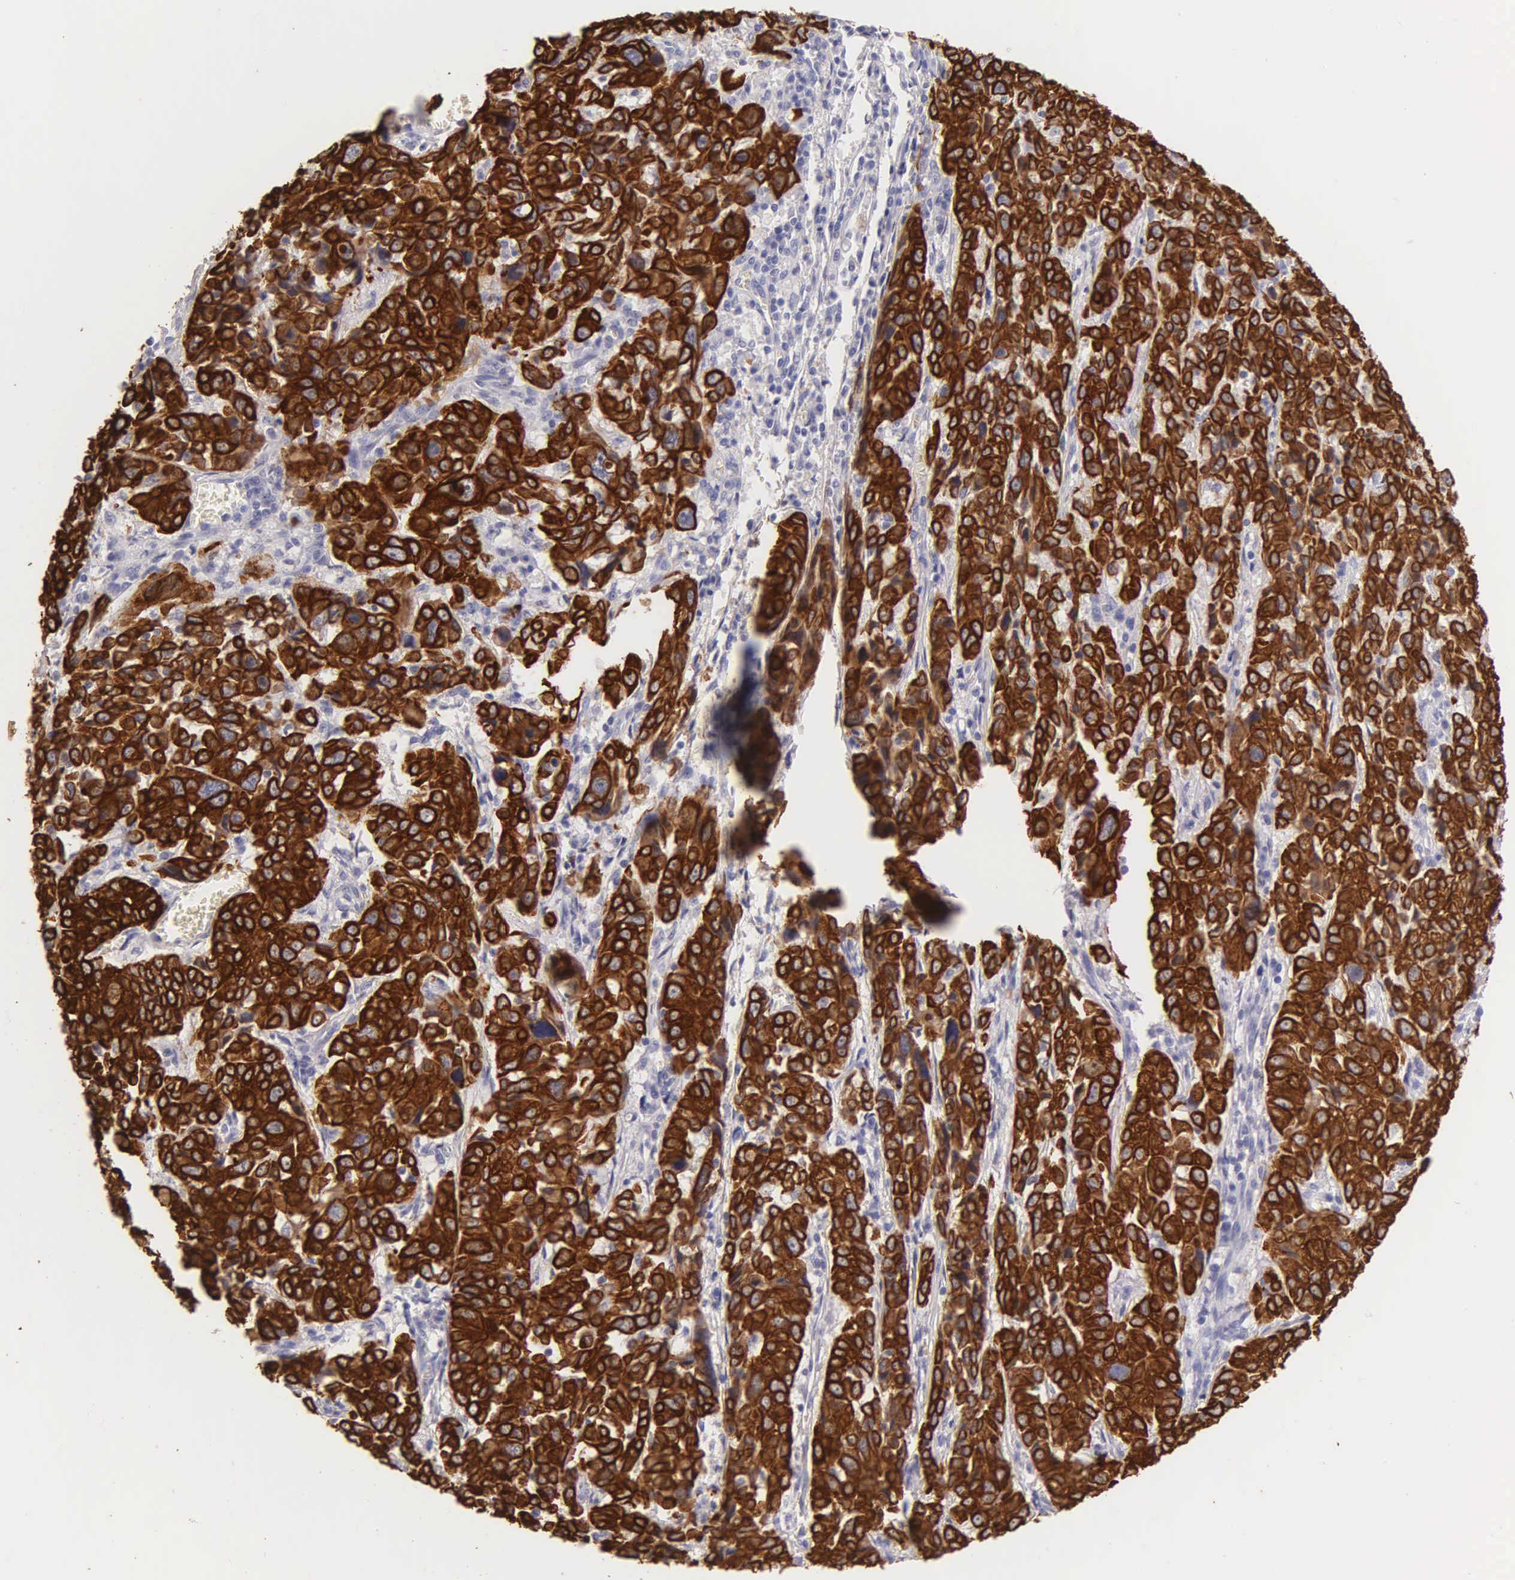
{"staining": {"intensity": "strong", "quantity": ">75%", "location": "cytoplasmic/membranous"}, "tissue": "pancreatic cancer", "cell_type": "Tumor cells", "image_type": "cancer", "snomed": [{"axis": "morphology", "description": "Adenocarcinoma, NOS"}, {"axis": "topography", "description": "Pancreas"}], "caption": "A brown stain highlights strong cytoplasmic/membranous staining of a protein in human pancreatic adenocarcinoma tumor cells. (brown staining indicates protein expression, while blue staining denotes nuclei).", "gene": "KRT17", "patient": {"sex": "female", "age": 52}}